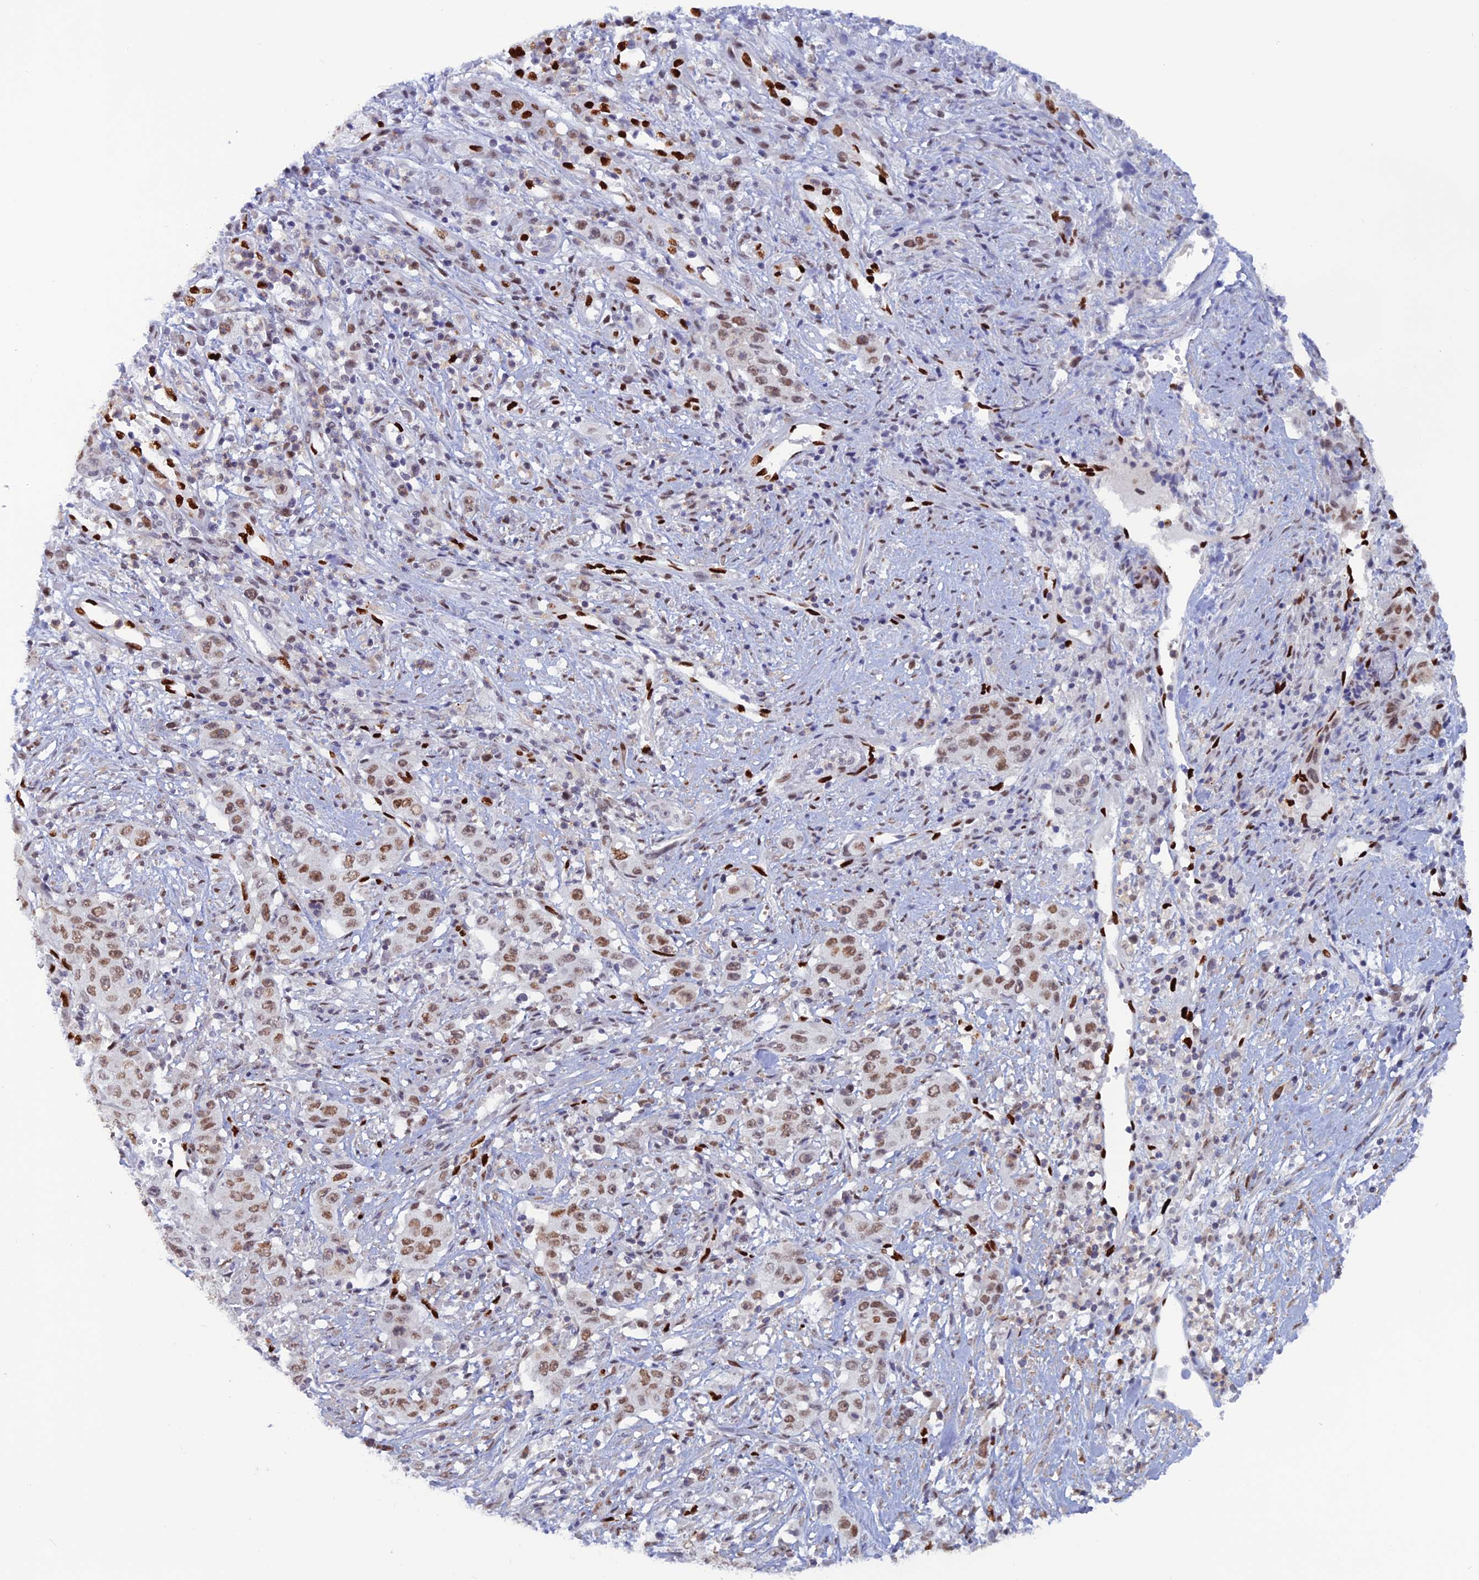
{"staining": {"intensity": "moderate", "quantity": ">75%", "location": "nuclear"}, "tissue": "stomach cancer", "cell_type": "Tumor cells", "image_type": "cancer", "snomed": [{"axis": "morphology", "description": "Adenocarcinoma, NOS"}, {"axis": "topography", "description": "Stomach, upper"}], "caption": "Immunohistochemistry (IHC) (DAB) staining of human stomach adenocarcinoma demonstrates moderate nuclear protein positivity in approximately >75% of tumor cells.", "gene": "NOL4L", "patient": {"sex": "male", "age": 62}}